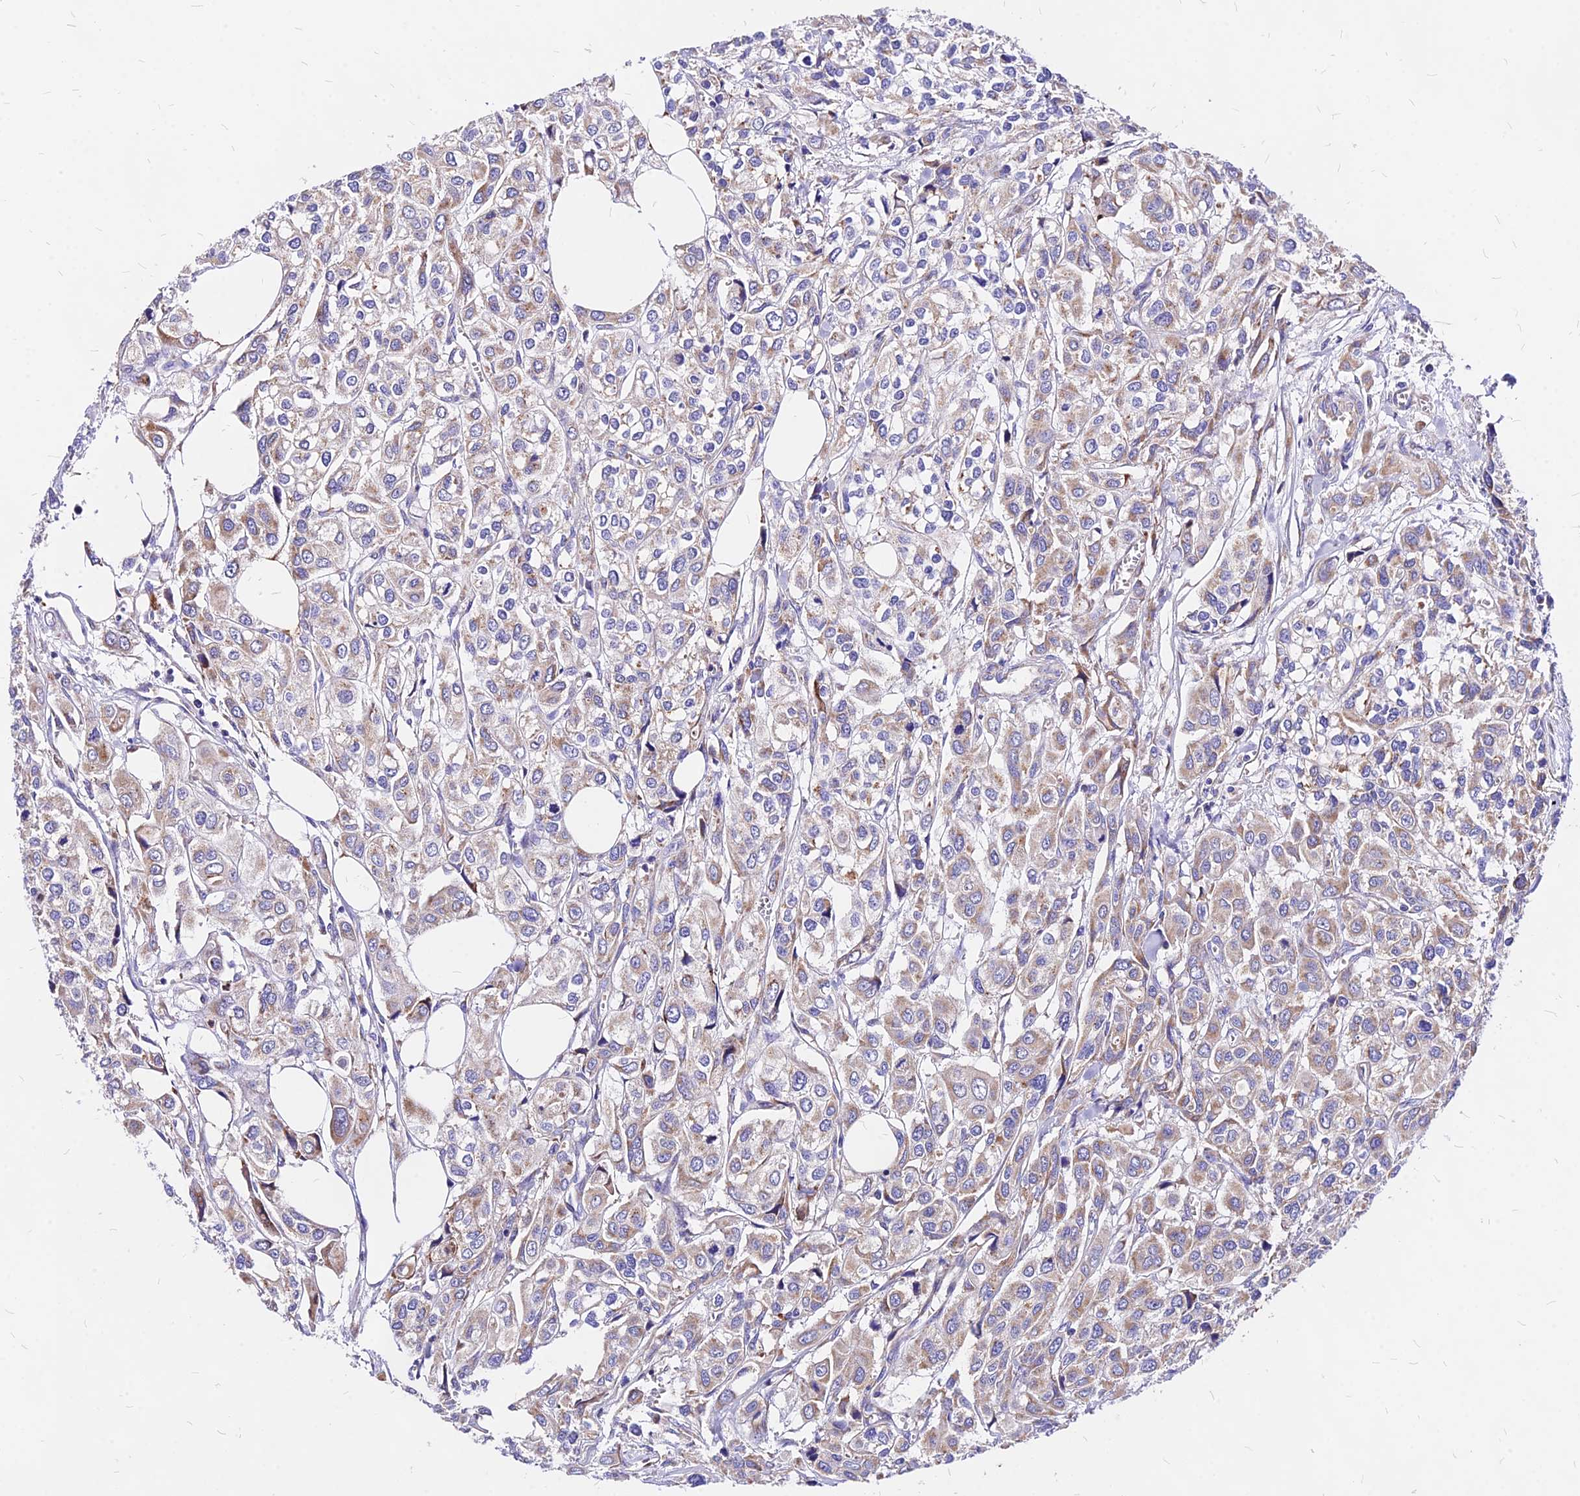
{"staining": {"intensity": "weak", "quantity": ">75%", "location": "cytoplasmic/membranous"}, "tissue": "urothelial cancer", "cell_type": "Tumor cells", "image_type": "cancer", "snomed": [{"axis": "morphology", "description": "Urothelial carcinoma, High grade"}, {"axis": "topography", "description": "Urinary bladder"}], "caption": "Protein expression by immunohistochemistry exhibits weak cytoplasmic/membranous staining in approximately >75% of tumor cells in urothelial carcinoma (high-grade). (DAB = brown stain, brightfield microscopy at high magnification).", "gene": "MRPL3", "patient": {"sex": "male", "age": 67}}